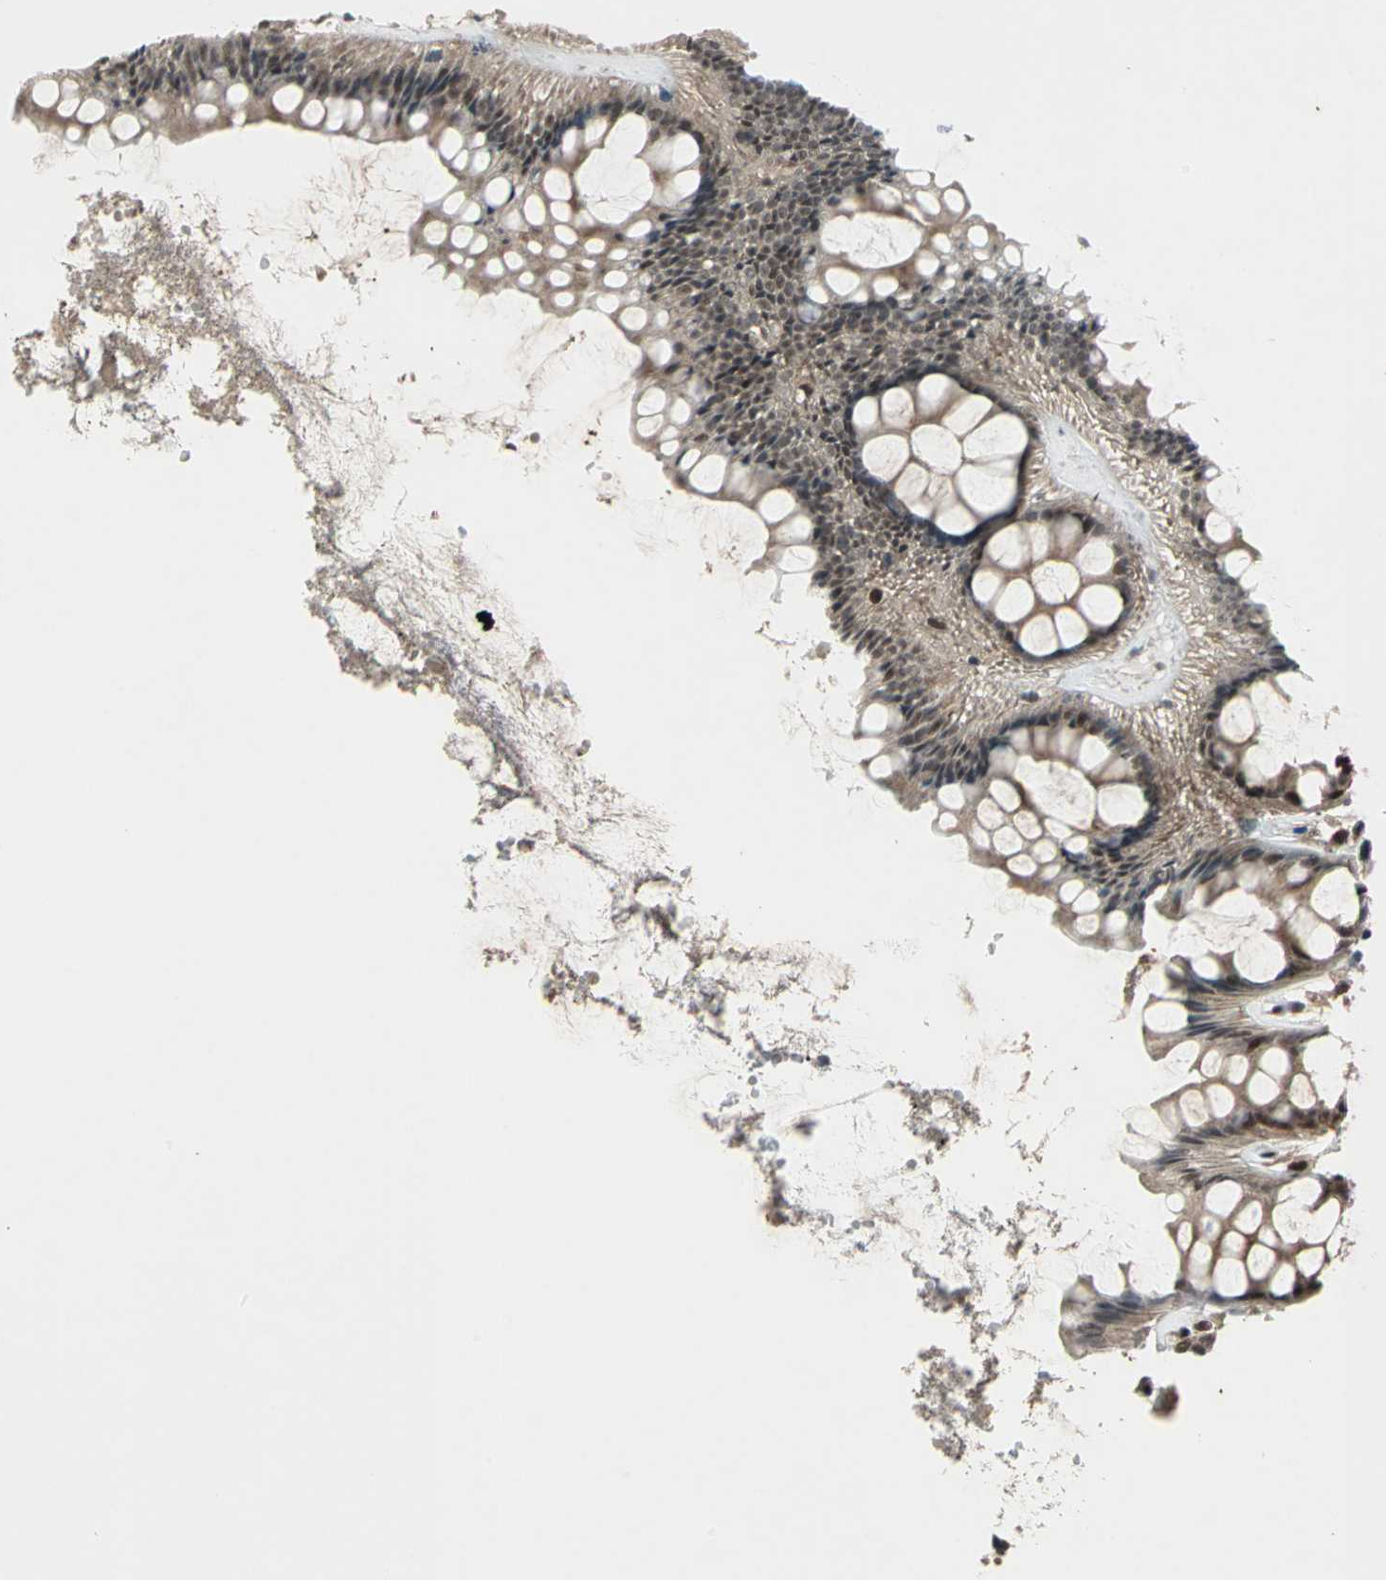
{"staining": {"intensity": "strong", "quantity": ">75%", "location": "cytoplasmic/membranous,nuclear"}, "tissue": "rectum", "cell_type": "Glandular cells", "image_type": "normal", "snomed": [{"axis": "morphology", "description": "Normal tissue, NOS"}, {"axis": "topography", "description": "Rectum"}], "caption": "Protein staining displays strong cytoplasmic/membranous,nuclear positivity in about >75% of glandular cells in unremarkable rectum. (Brightfield microscopy of DAB IHC at high magnification).", "gene": "COPS5", "patient": {"sex": "female", "age": 66}}